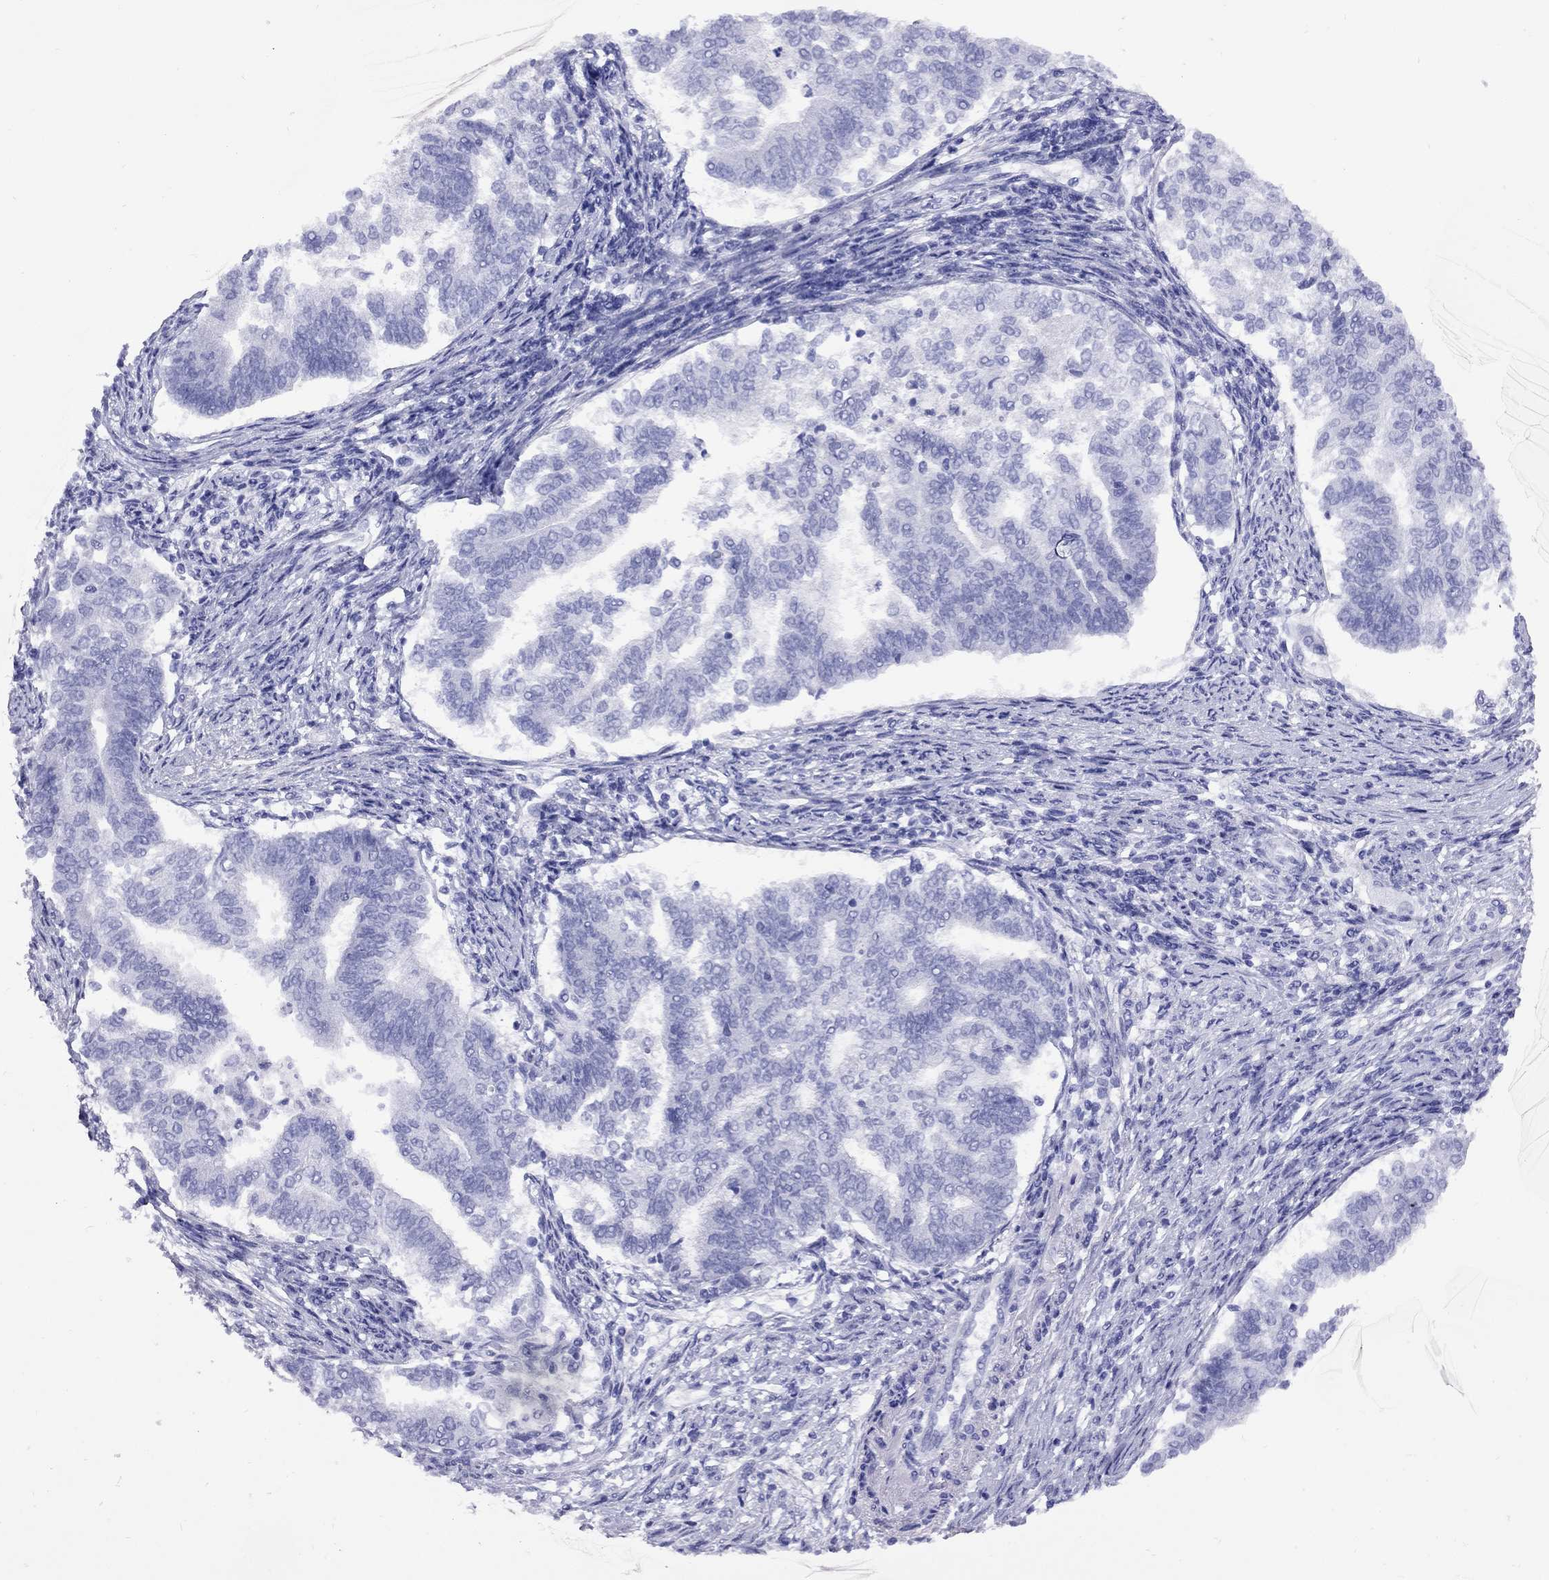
{"staining": {"intensity": "negative", "quantity": "none", "location": "none"}, "tissue": "endometrial cancer", "cell_type": "Tumor cells", "image_type": "cancer", "snomed": [{"axis": "morphology", "description": "Adenocarcinoma, NOS"}, {"axis": "topography", "description": "Endometrium"}], "caption": "A high-resolution photomicrograph shows immunohistochemistry staining of endometrial cancer (adenocarcinoma), which demonstrates no significant staining in tumor cells.", "gene": "GRIA2", "patient": {"sex": "female", "age": 65}}